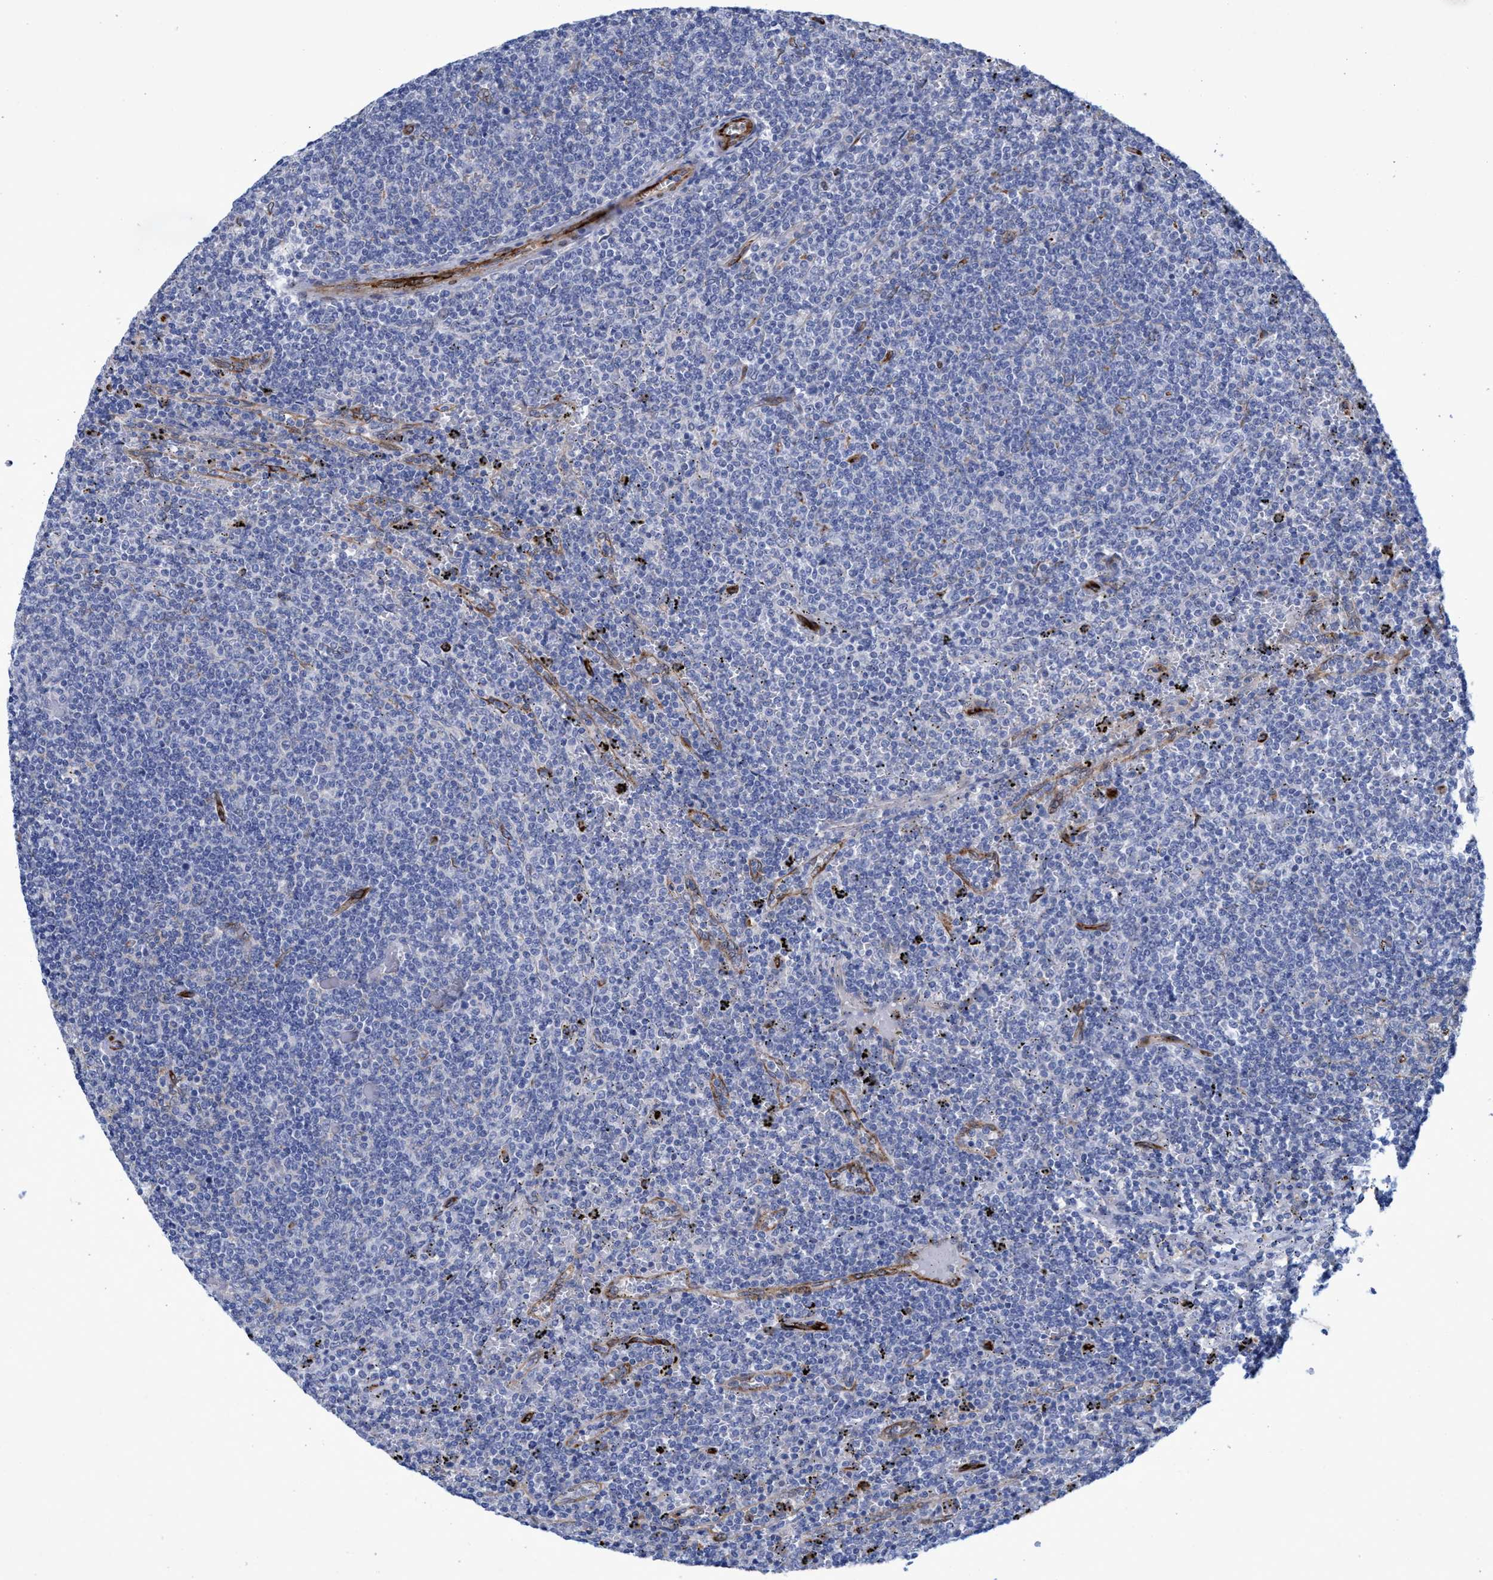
{"staining": {"intensity": "negative", "quantity": "none", "location": "none"}, "tissue": "lymphoma", "cell_type": "Tumor cells", "image_type": "cancer", "snomed": [{"axis": "morphology", "description": "Malignant lymphoma, non-Hodgkin's type, Low grade"}, {"axis": "topography", "description": "Spleen"}], "caption": "Immunohistochemical staining of human lymphoma demonstrates no significant expression in tumor cells.", "gene": "SLC43A2", "patient": {"sex": "female", "age": 50}}